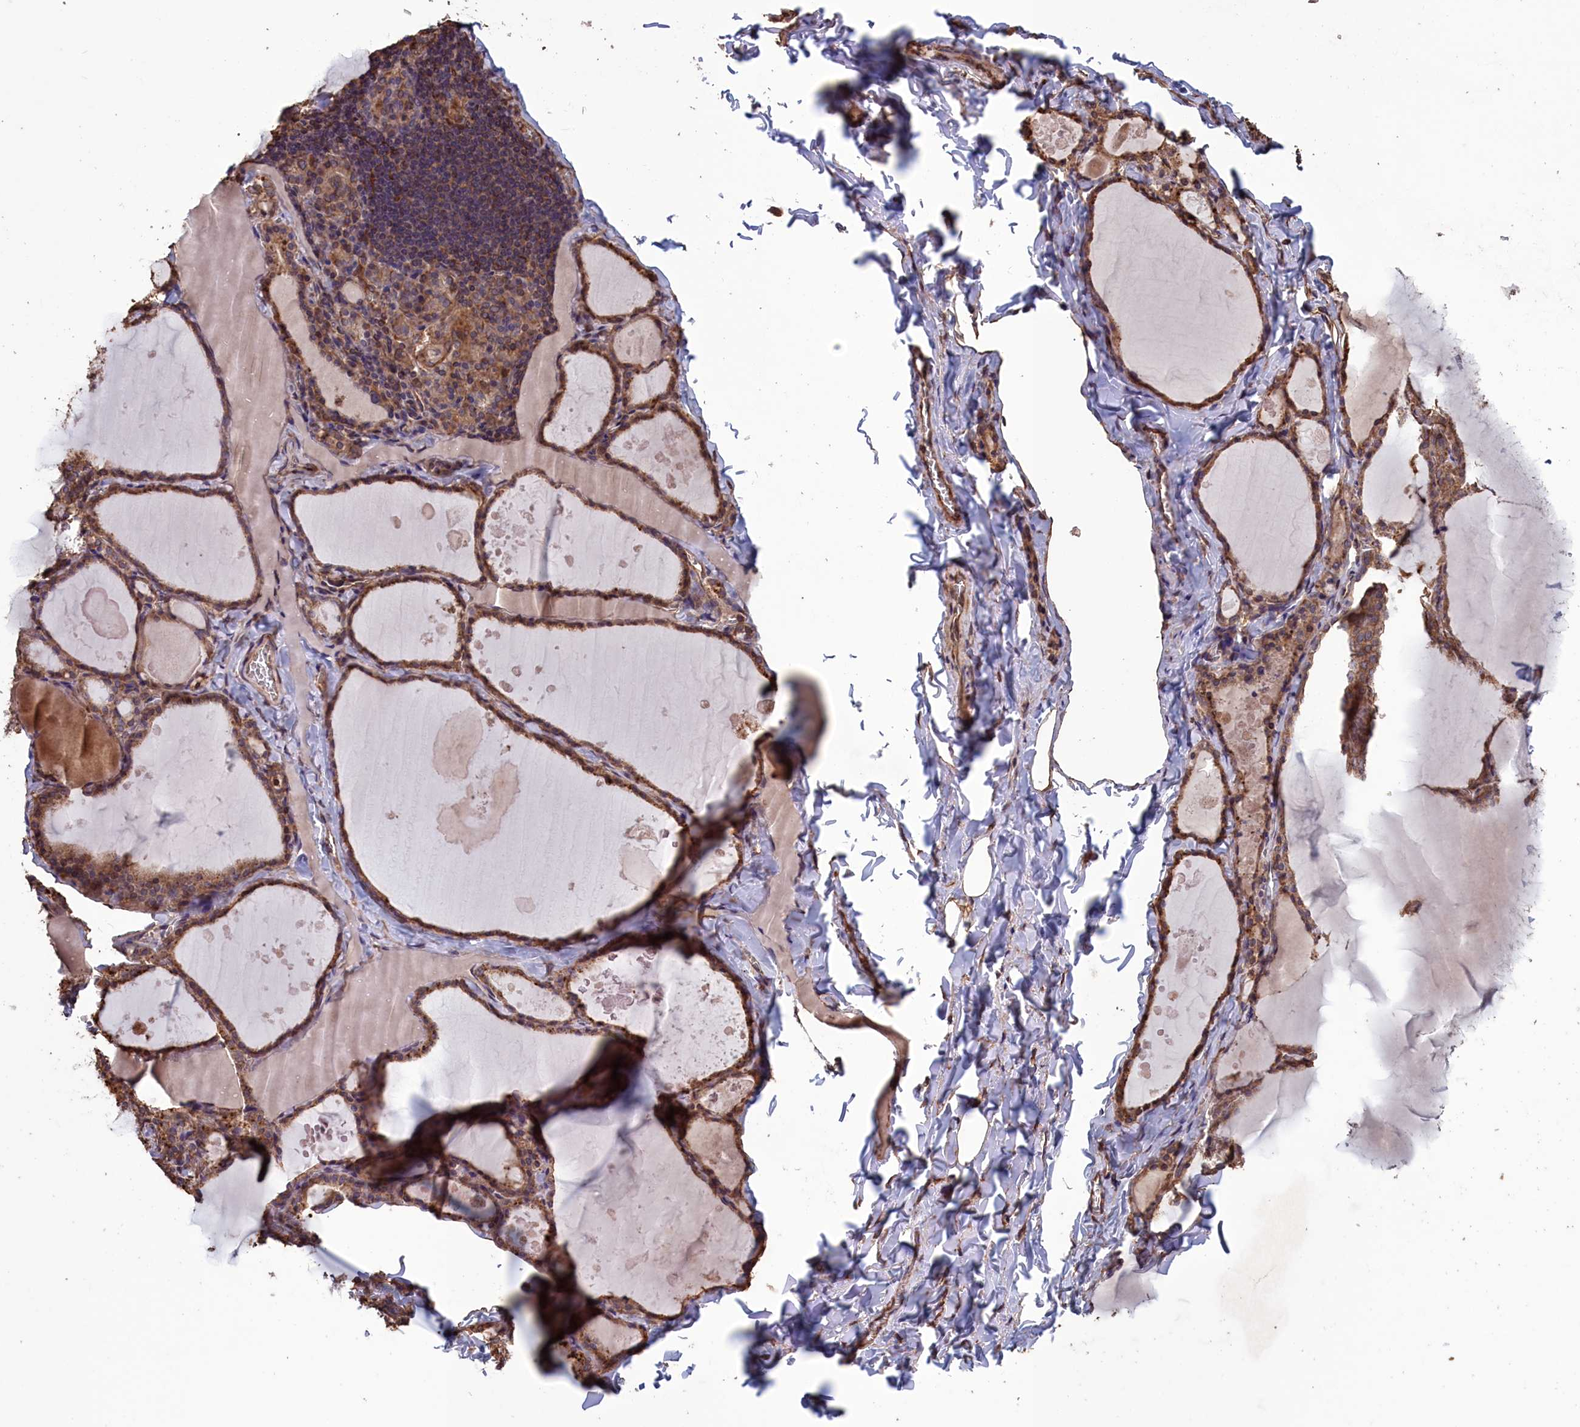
{"staining": {"intensity": "moderate", "quantity": ">75%", "location": "cytoplasmic/membranous"}, "tissue": "thyroid gland", "cell_type": "Glandular cells", "image_type": "normal", "snomed": [{"axis": "morphology", "description": "Normal tissue, NOS"}, {"axis": "topography", "description": "Thyroid gland"}], "caption": "Thyroid gland stained for a protein displays moderate cytoplasmic/membranous positivity in glandular cells. (DAB (3,3'-diaminobenzidine) IHC with brightfield microscopy, high magnification).", "gene": "DAPK3", "patient": {"sex": "male", "age": 56}}